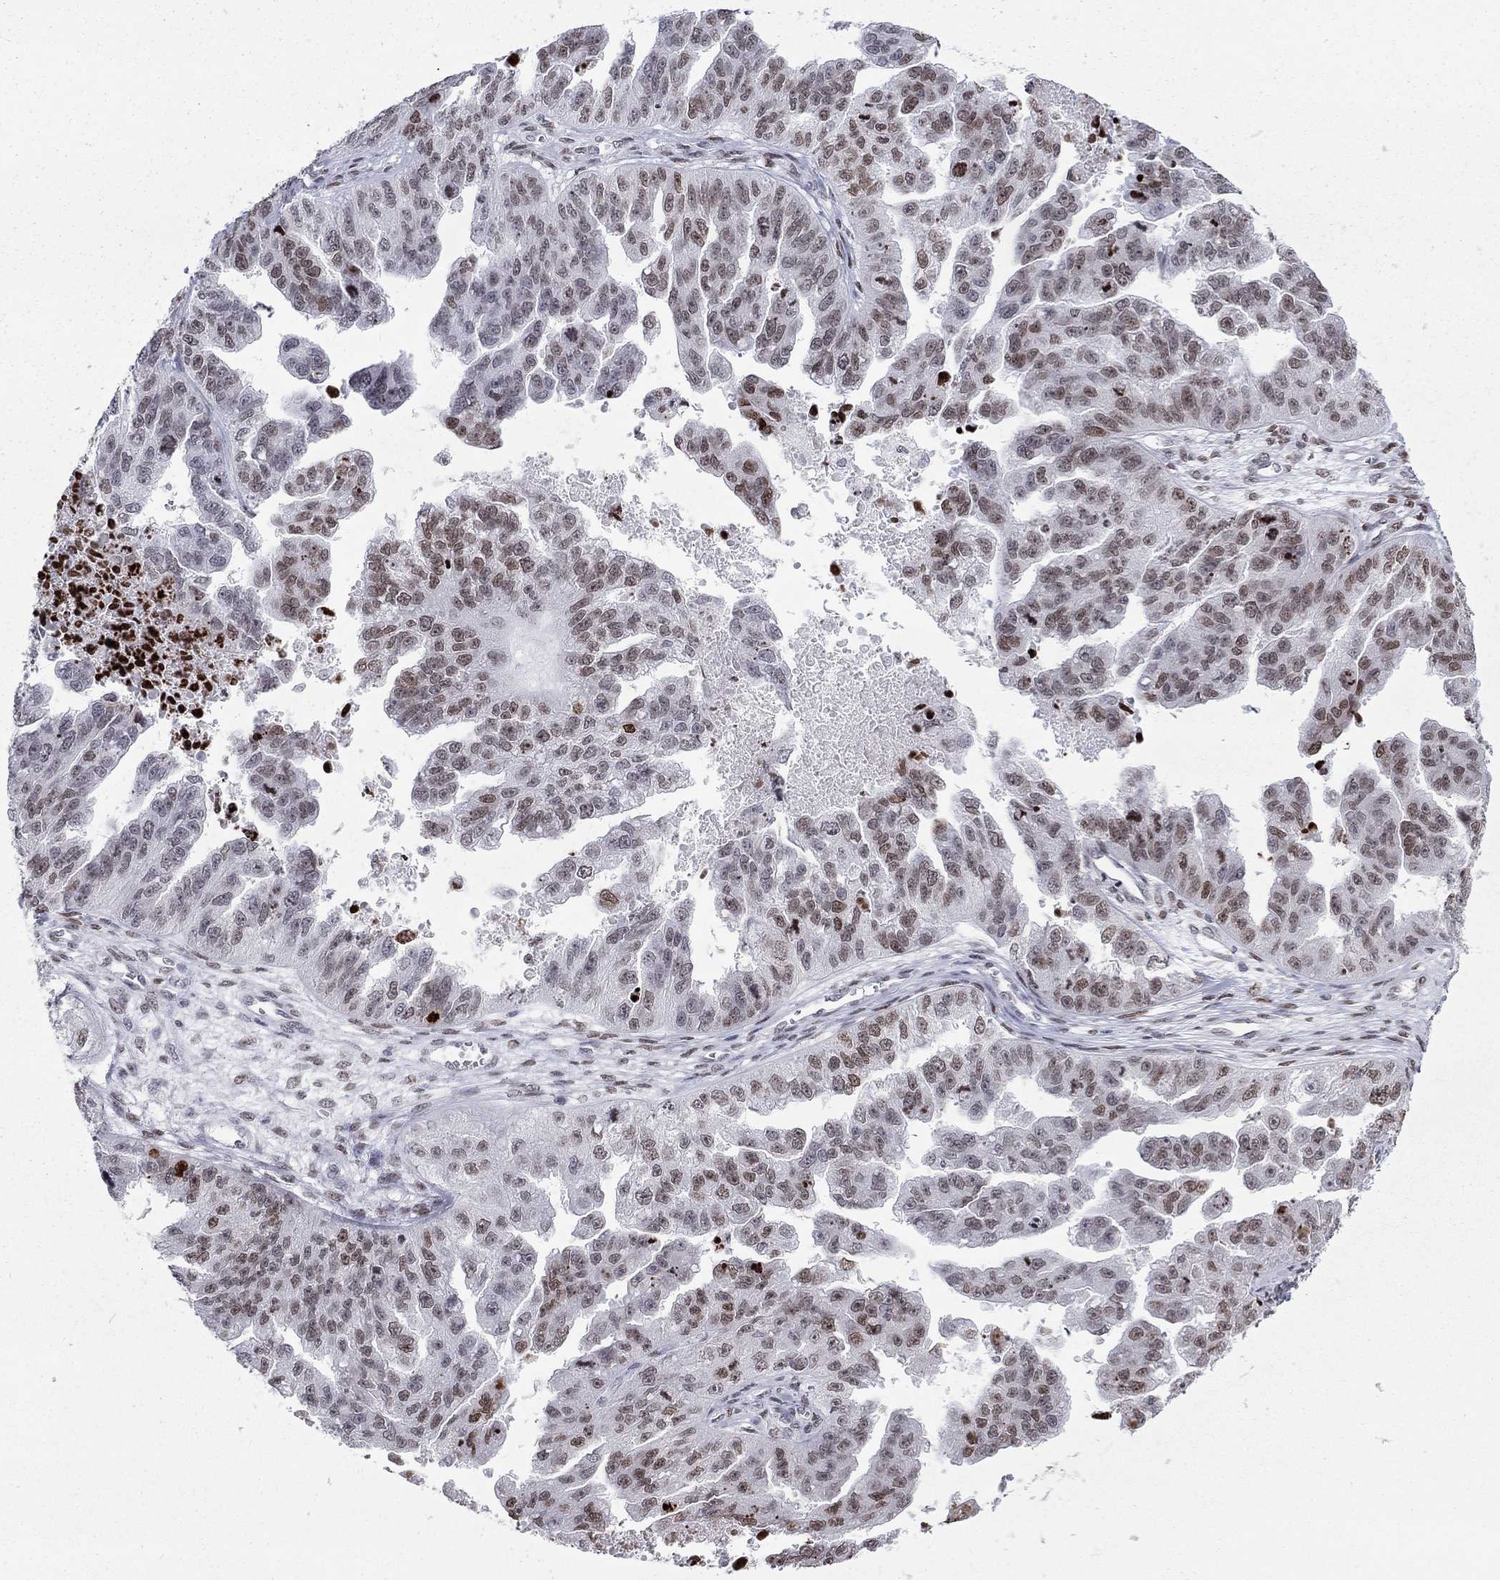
{"staining": {"intensity": "weak", "quantity": "25%-75%", "location": "nuclear"}, "tissue": "ovarian cancer", "cell_type": "Tumor cells", "image_type": "cancer", "snomed": [{"axis": "morphology", "description": "Cystadenocarcinoma, serous, NOS"}, {"axis": "topography", "description": "Ovary"}], "caption": "Immunohistochemistry (IHC) (DAB (3,3'-diaminobenzidine)) staining of ovarian serous cystadenocarcinoma exhibits weak nuclear protein expression in about 25%-75% of tumor cells.", "gene": "H2AX", "patient": {"sex": "female", "age": 58}}